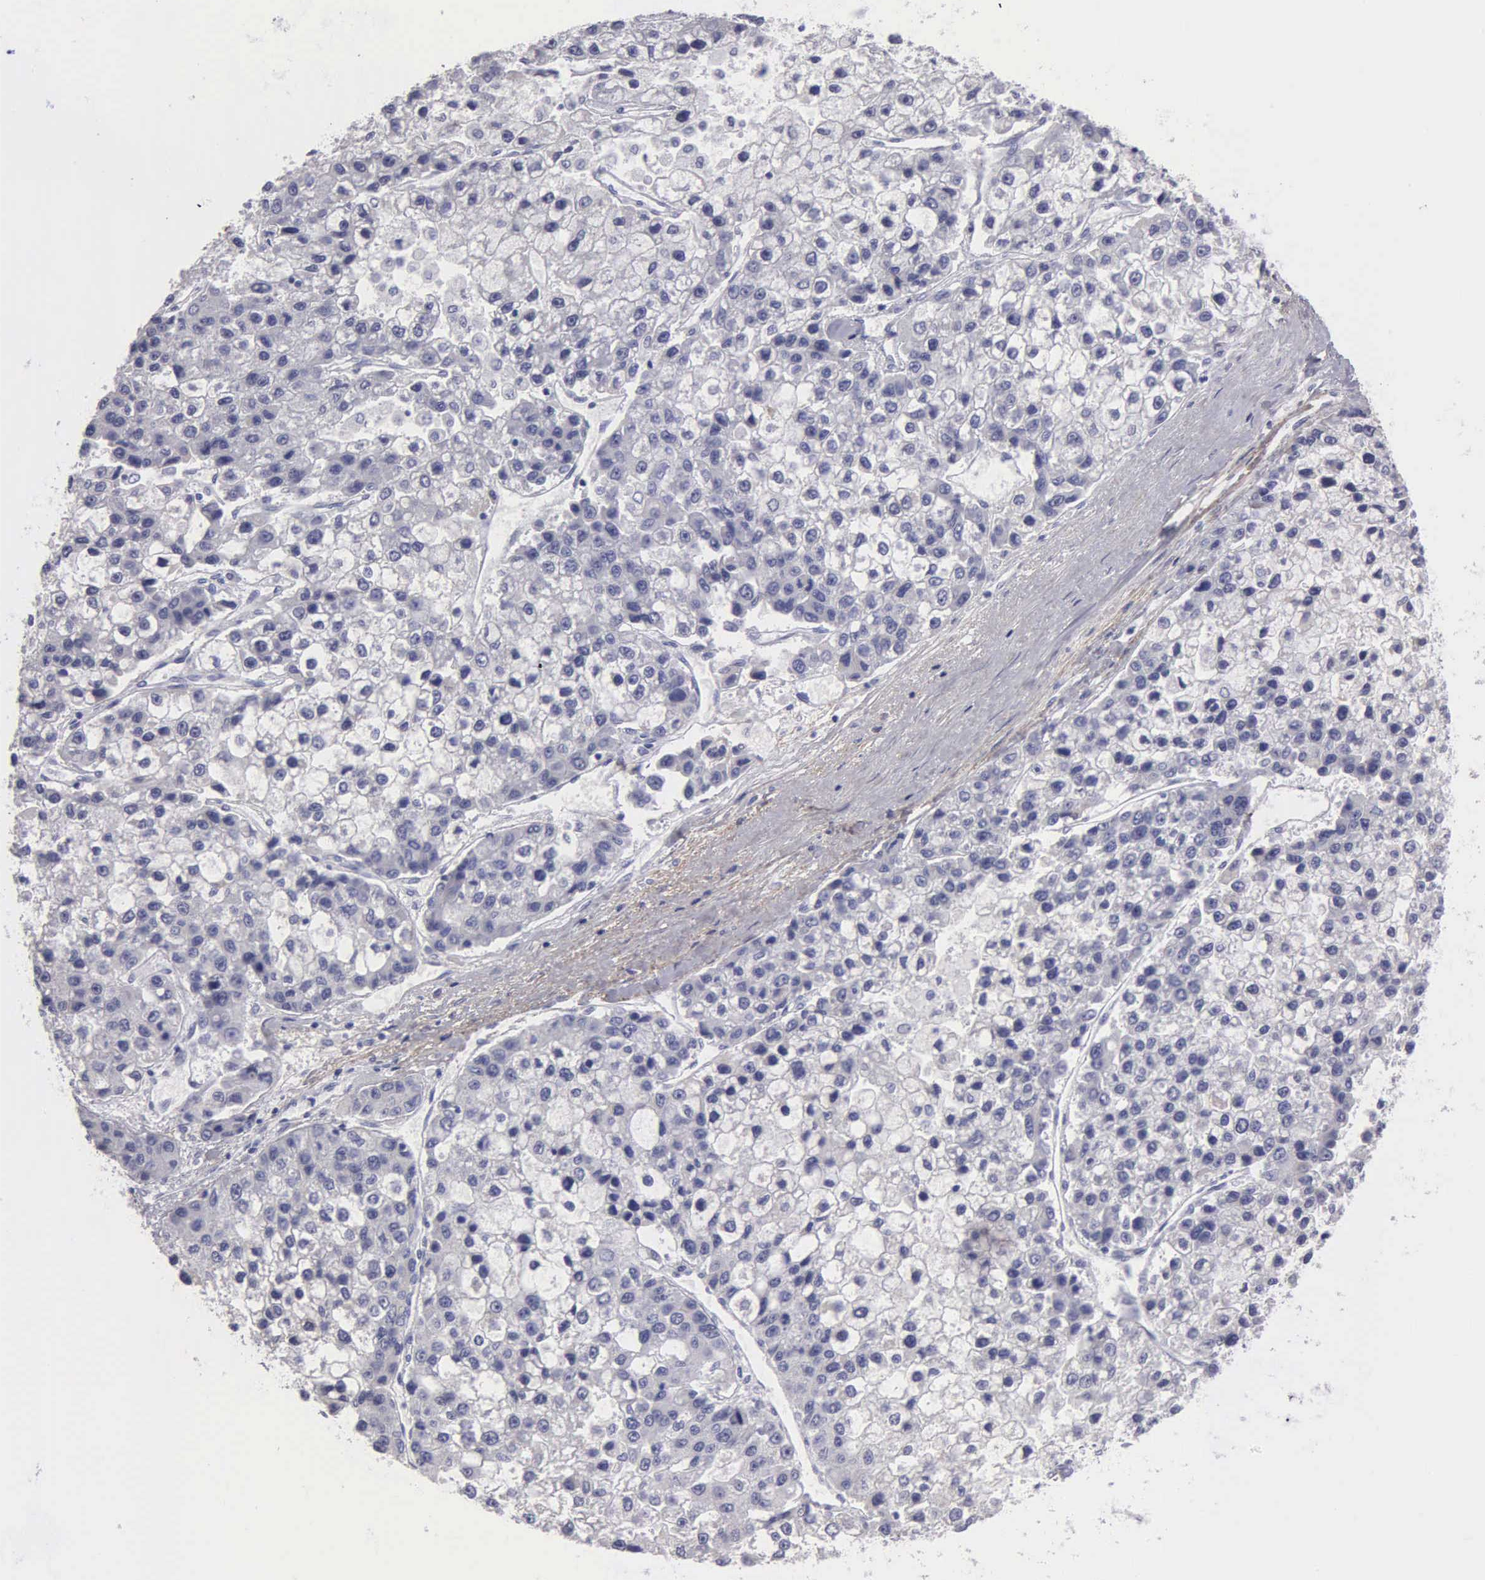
{"staining": {"intensity": "negative", "quantity": "none", "location": "none"}, "tissue": "liver cancer", "cell_type": "Tumor cells", "image_type": "cancer", "snomed": [{"axis": "morphology", "description": "Carcinoma, Hepatocellular, NOS"}, {"axis": "topography", "description": "Liver"}], "caption": "A micrograph of human liver cancer is negative for staining in tumor cells. (DAB IHC visualized using brightfield microscopy, high magnification).", "gene": "FBLN5", "patient": {"sex": "female", "age": 66}}